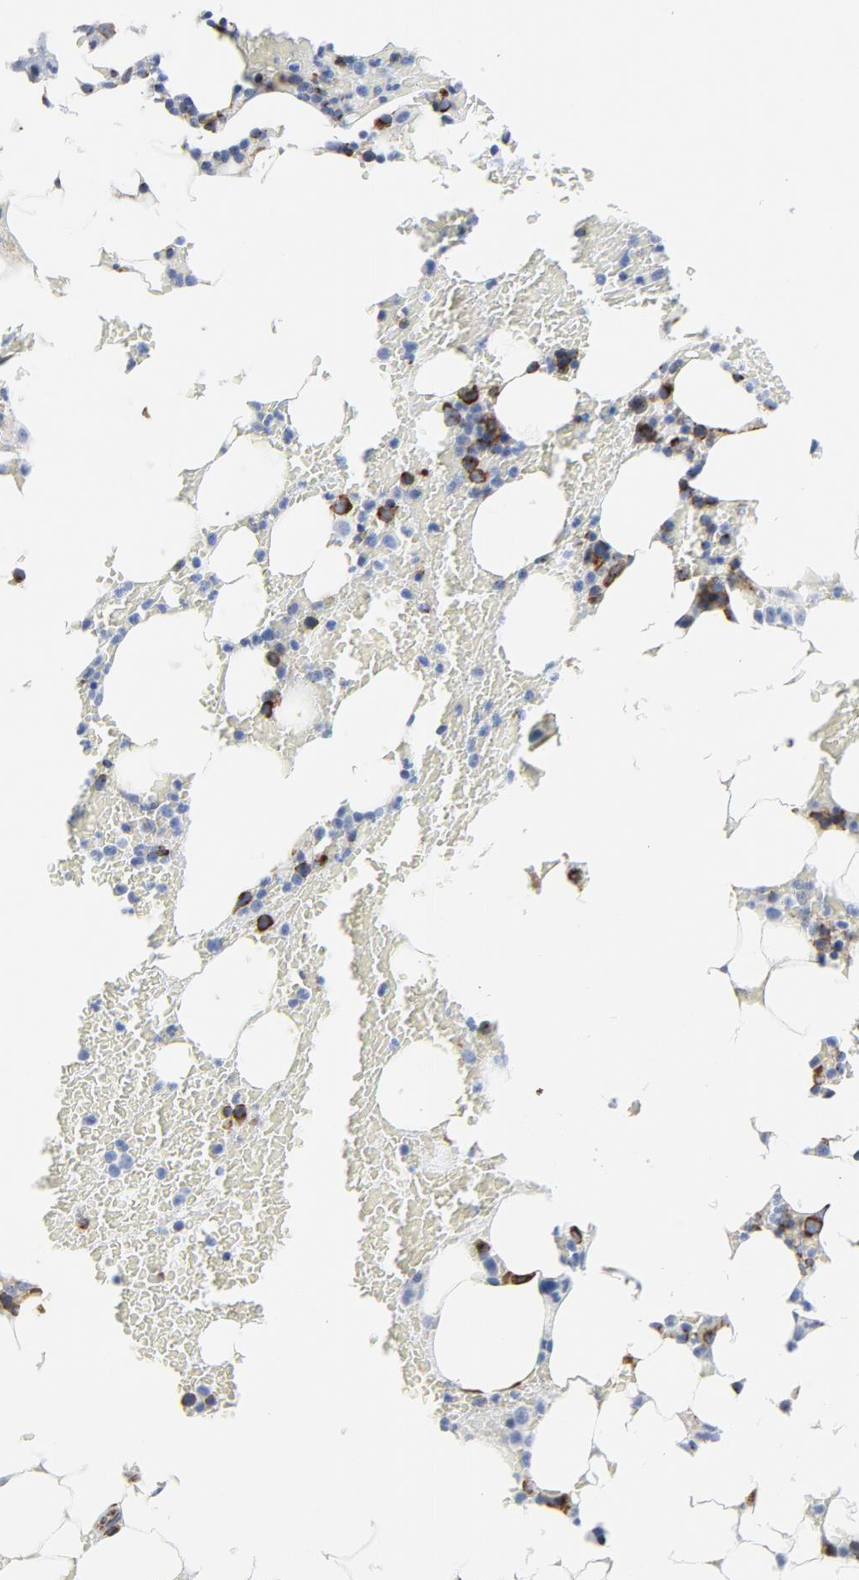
{"staining": {"intensity": "moderate", "quantity": "25%-75%", "location": "cytoplasmic/membranous"}, "tissue": "bone marrow", "cell_type": "Hematopoietic cells", "image_type": "normal", "snomed": [{"axis": "morphology", "description": "Normal tissue, NOS"}, {"axis": "topography", "description": "Bone marrow"}], "caption": "Approximately 25%-75% of hematopoietic cells in normal human bone marrow demonstrate moderate cytoplasmic/membranous protein positivity as visualized by brown immunohistochemical staining.", "gene": "TUBB1", "patient": {"sex": "female", "age": 73}}